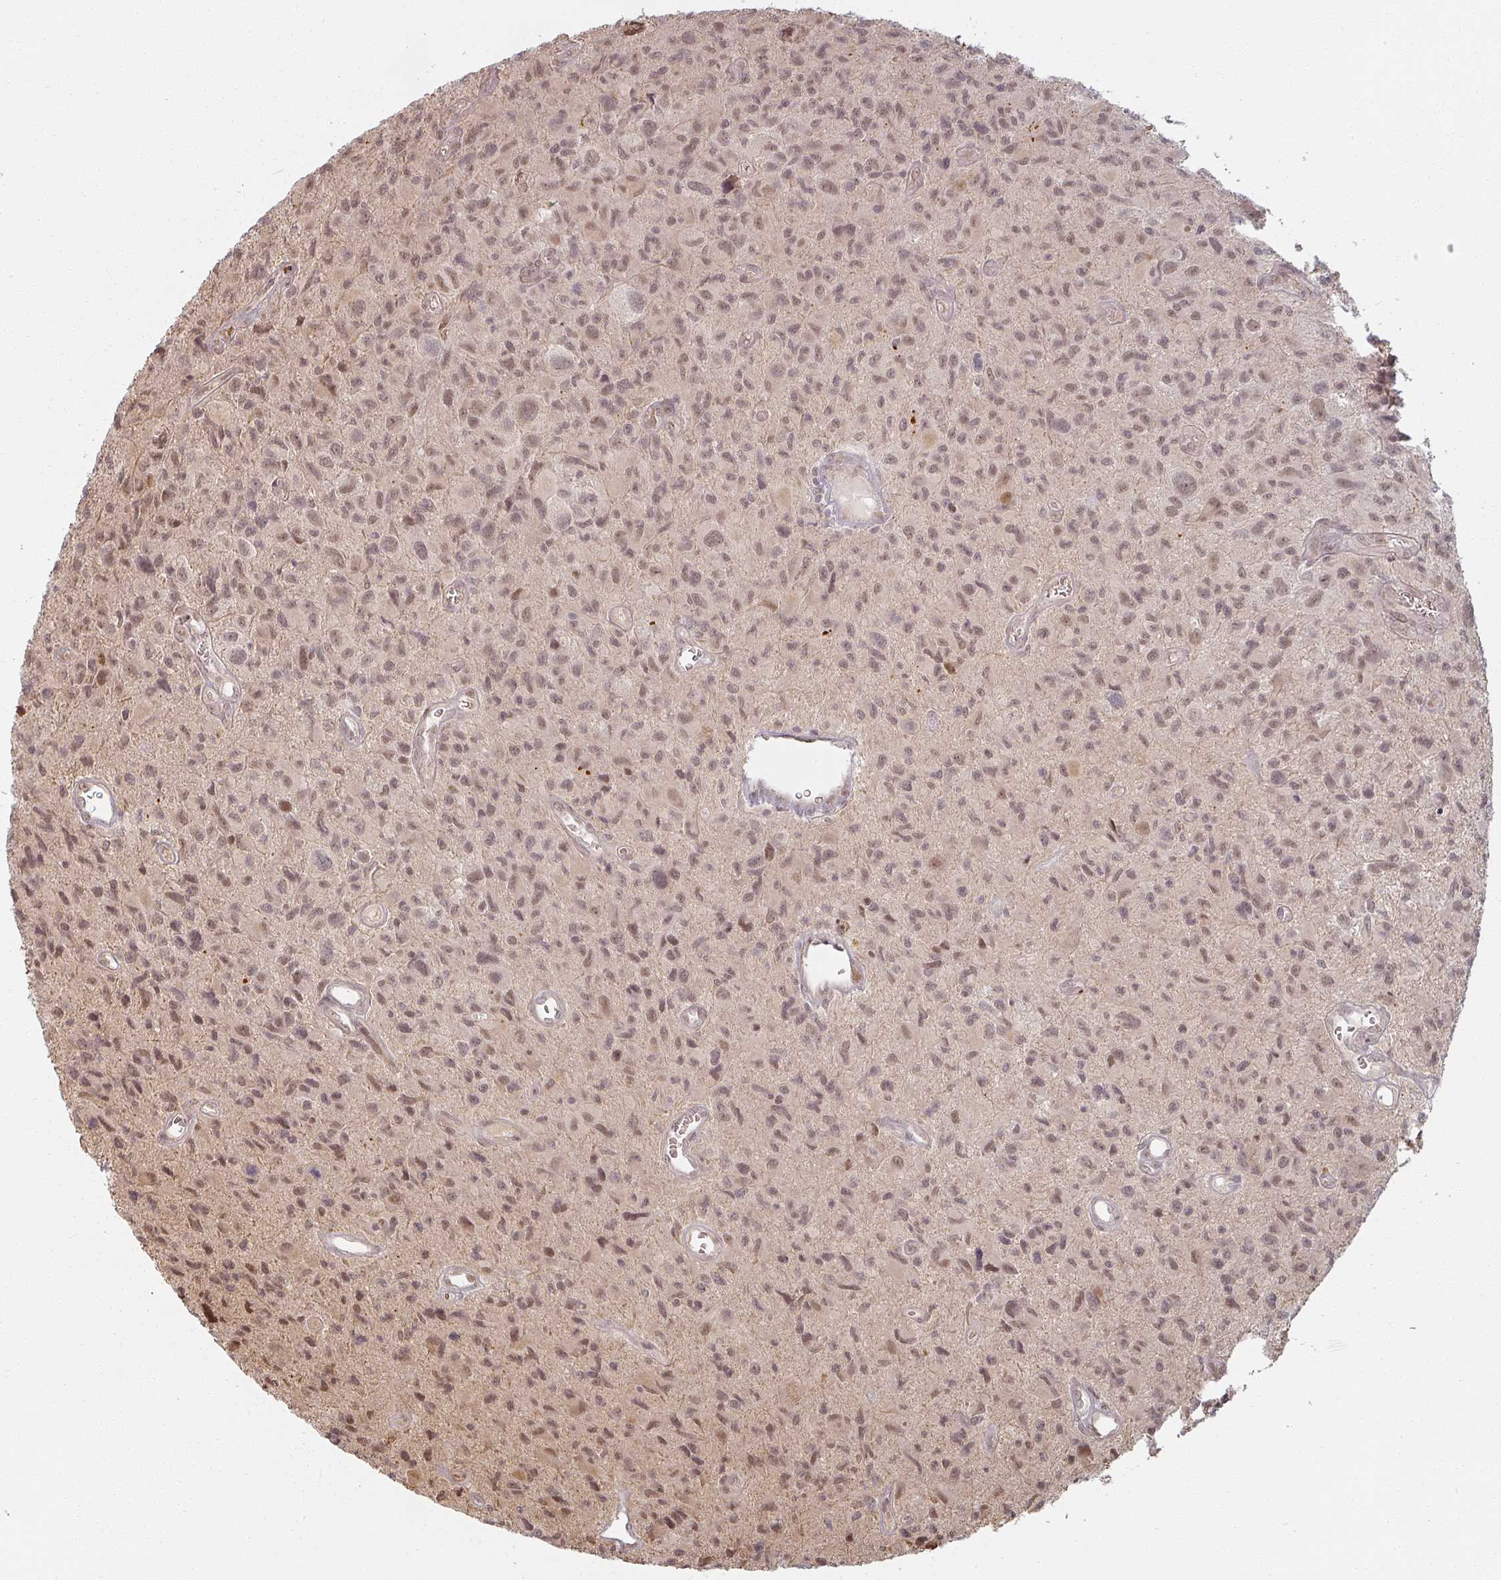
{"staining": {"intensity": "moderate", "quantity": ">75%", "location": "cytoplasmic/membranous,nuclear"}, "tissue": "glioma", "cell_type": "Tumor cells", "image_type": "cancer", "snomed": [{"axis": "morphology", "description": "Glioma, malignant, High grade"}, {"axis": "topography", "description": "Brain"}], "caption": "IHC staining of malignant high-grade glioma, which demonstrates medium levels of moderate cytoplasmic/membranous and nuclear positivity in about >75% of tumor cells indicating moderate cytoplasmic/membranous and nuclear protein positivity. The staining was performed using DAB (brown) for protein detection and nuclei were counterstained in hematoxylin (blue).", "gene": "MED19", "patient": {"sex": "male", "age": 76}}